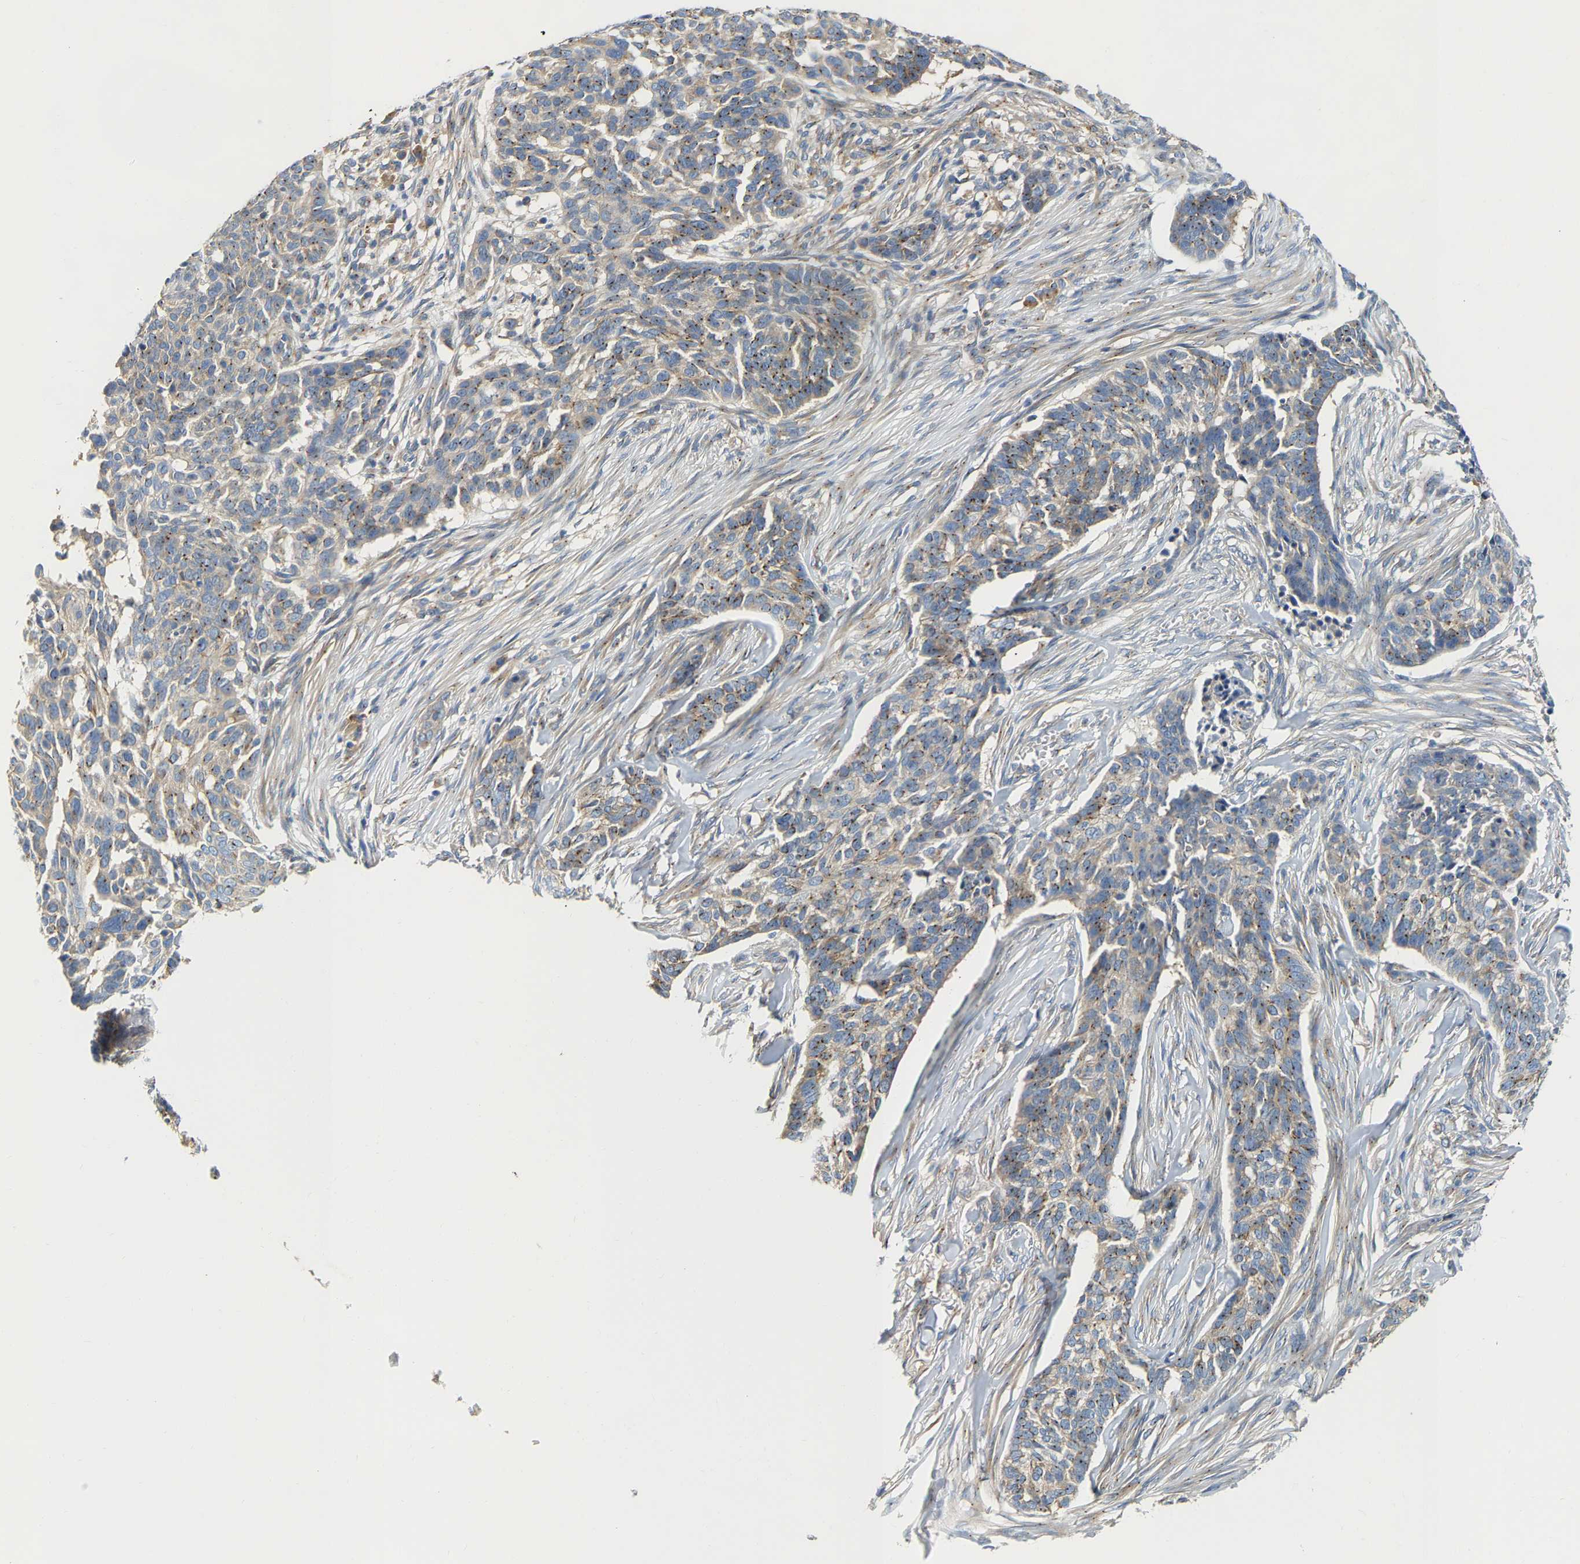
{"staining": {"intensity": "moderate", "quantity": "25%-75%", "location": "cytoplasmic/membranous"}, "tissue": "skin cancer", "cell_type": "Tumor cells", "image_type": "cancer", "snomed": [{"axis": "morphology", "description": "Basal cell carcinoma"}, {"axis": "topography", "description": "Skin"}], "caption": "Tumor cells reveal medium levels of moderate cytoplasmic/membranous positivity in about 25%-75% of cells in human skin basal cell carcinoma.", "gene": "PCNT", "patient": {"sex": "male", "age": 85}}